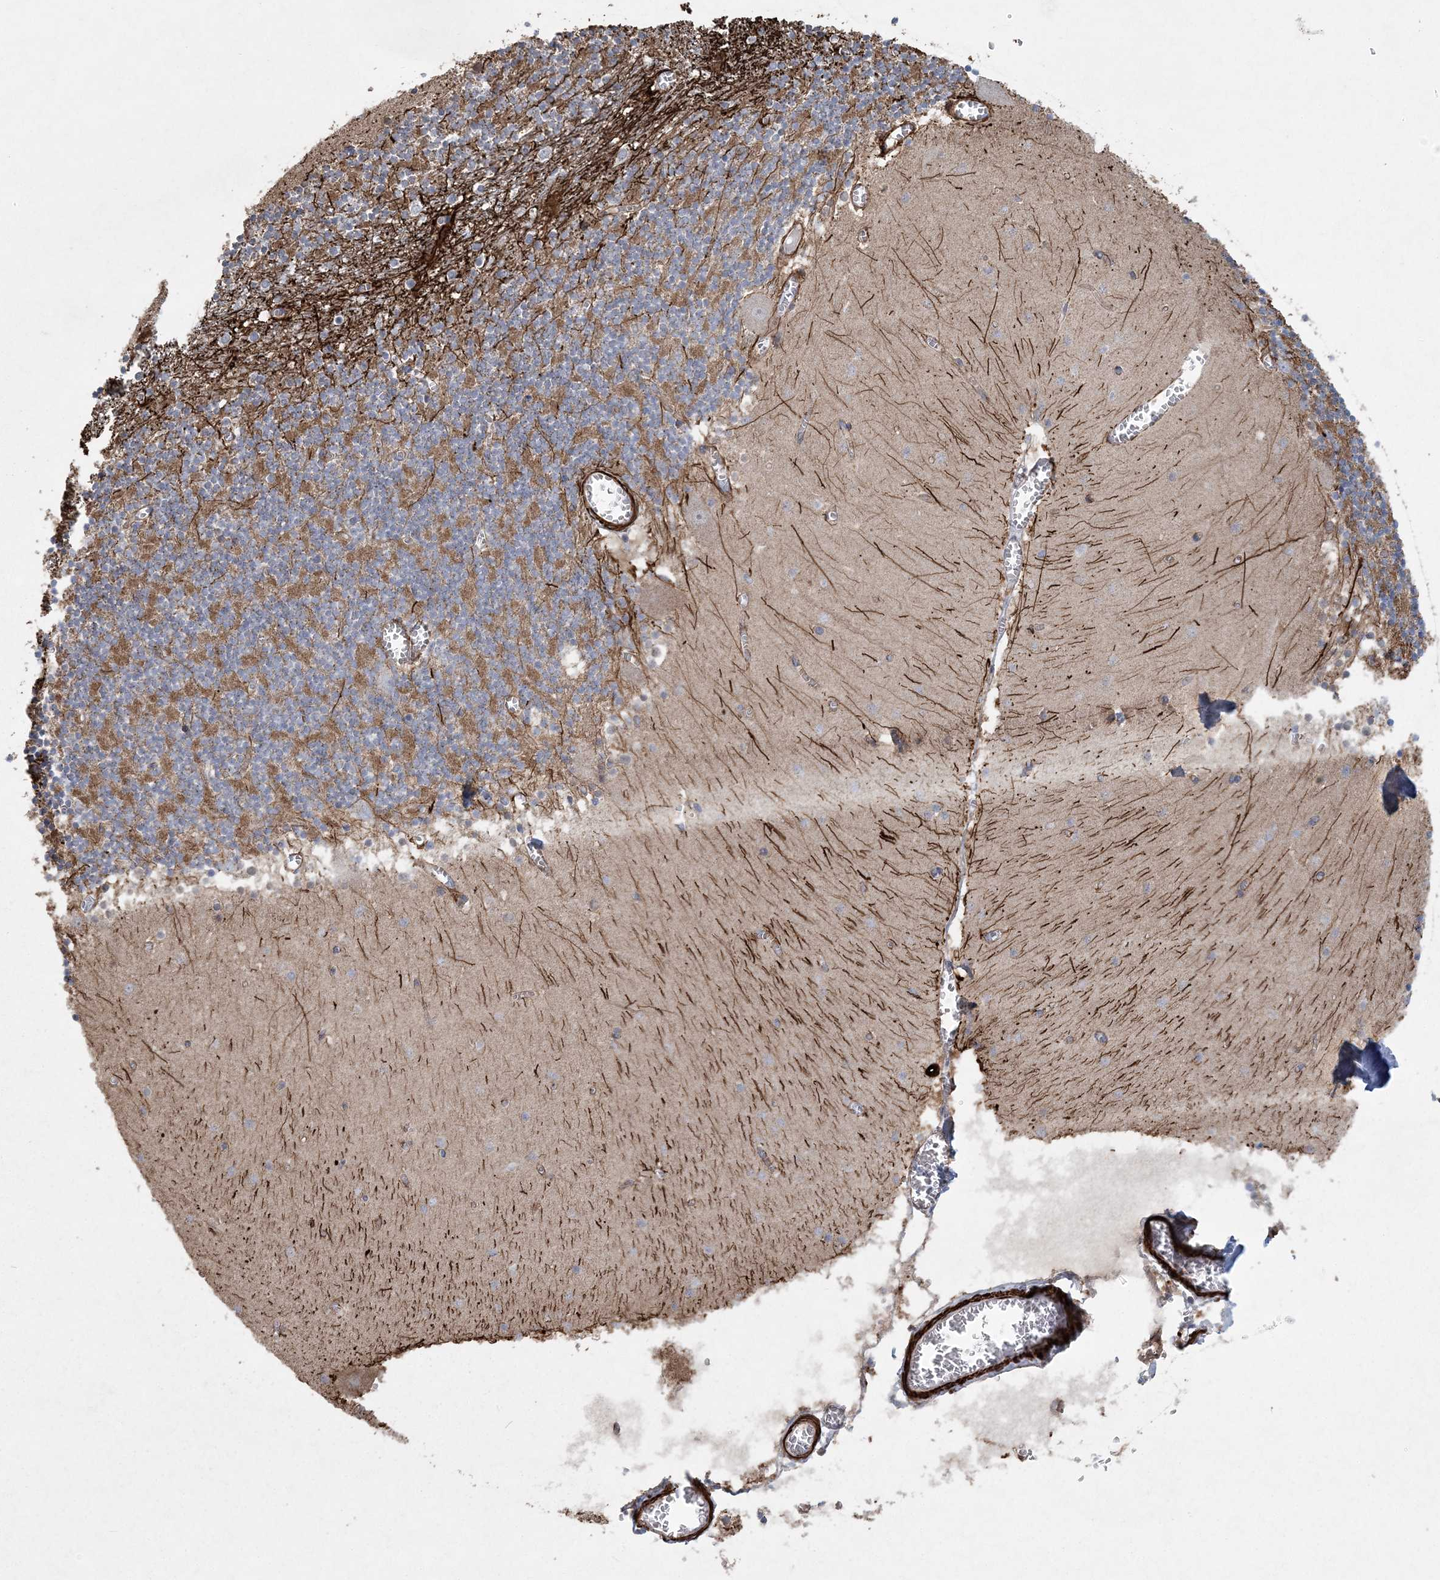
{"staining": {"intensity": "moderate", "quantity": ">75%", "location": "cytoplasmic/membranous"}, "tissue": "cerebellum", "cell_type": "Cells in granular layer", "image_type": "normal", "snomed": [{"axis": "morphology", "description": "Normal tissue, NOS"}, {"axis": "topography", "description": "Cerebellum"}], "caption": "Immunohistochemical staining of benign cerebellum shows >75% levels of moderate cytoplasmic/membranous protein staining in approximately >75% of cells in granular layer. (Stains: DAB in brown, nuclei in blue, Microscopy: brightfield microscopy at high magnification).", "gene": "ARSJ", "patient": {"sex": "female", "age": 28}}